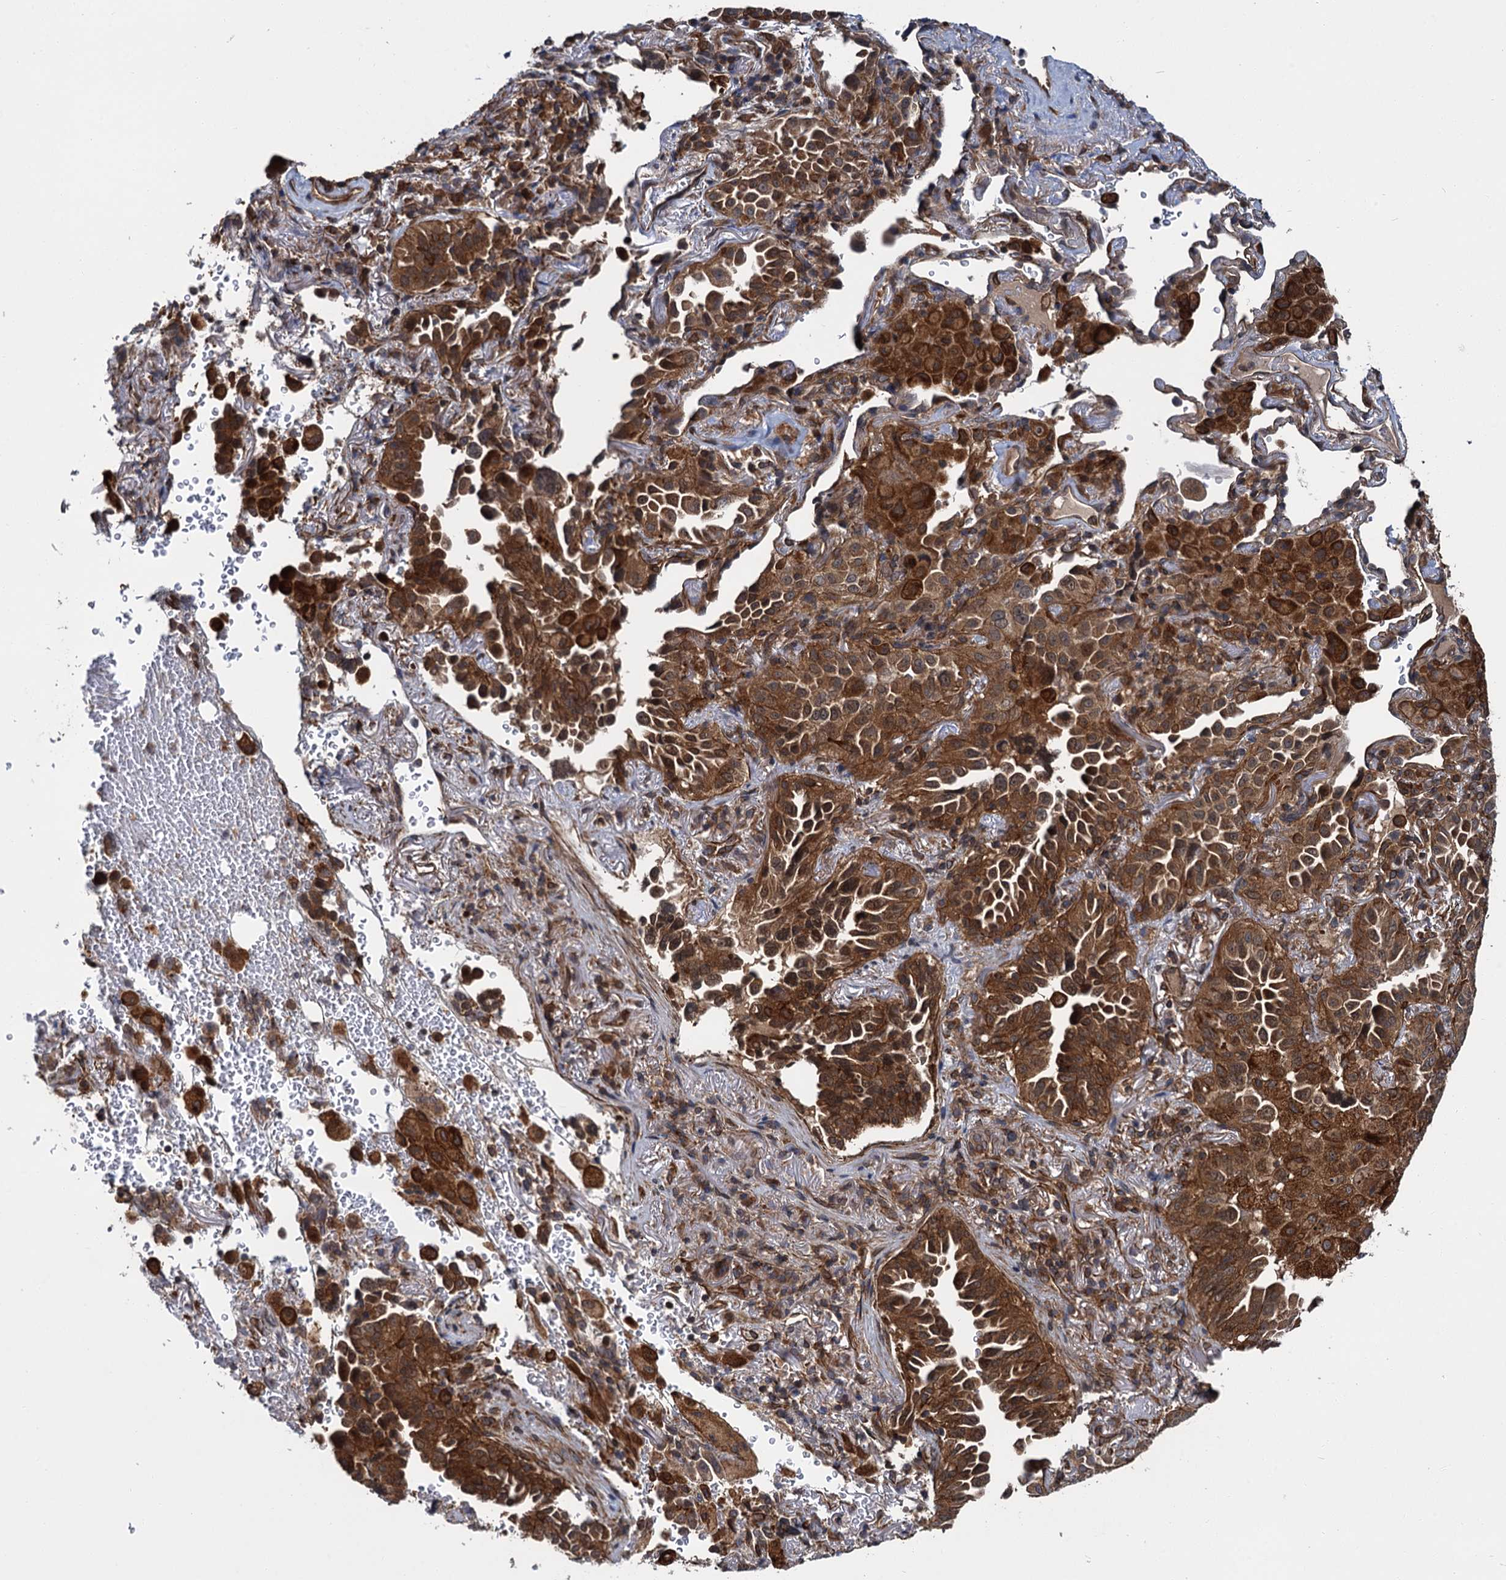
{"staining": {"intensity": "strong", "quantity": ">75%", "location": "cytoplasmic/membranous"}, "tissue": "lung cancer", "cell_type": "Tumor cells", "image_type": "cancer", "snomed": [{"axis": "morphology", "description": "Adenocarcinoma, NOS"}, {"axis": "topography", "description": "Lung"}], "caption": "IHC of lung cancer exhibits high levels of strong cytoplasmic/membranous expression in about >75% of tumor cells.", "gene": "ZFYVE19", "patient": {"sex": "female", "age": 69}}